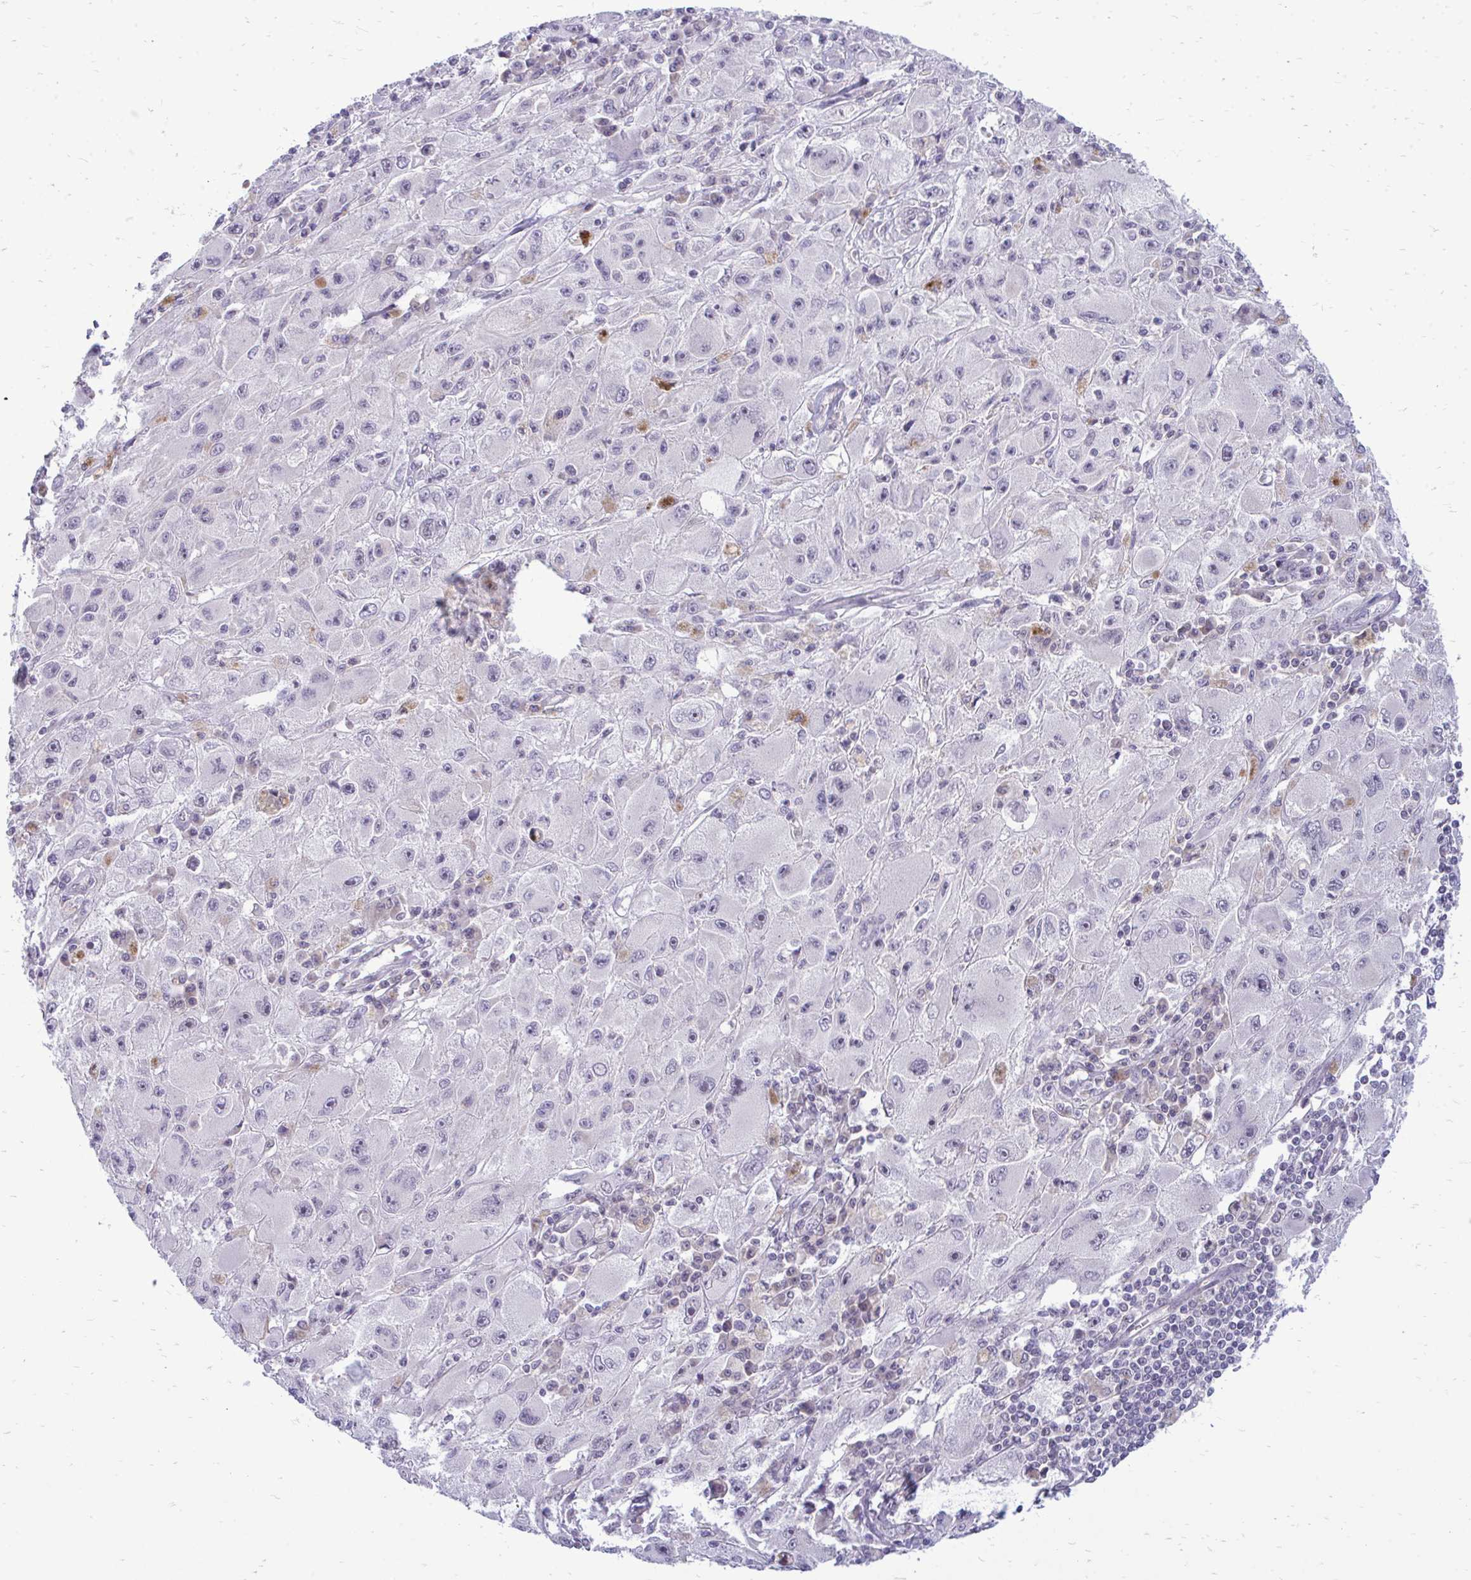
{"staining": {"intensity": "negative", "quantity": "none", "location": "none"}, "tissue": "melanoma", "cell_type": "Tumor cells", "image_type": "cancer", "snomed": [{"axis": "morphology", "description": "Malignant melanoma, Metastatic site"}, {"axis": "topography", "description": "Skin"}], "caption": "Melanoma was stained to show a protein in brown. There is no significant expression in tumor cells.", "gene": "ACSL5", "patient": {"sex": "male", "age": 53}}